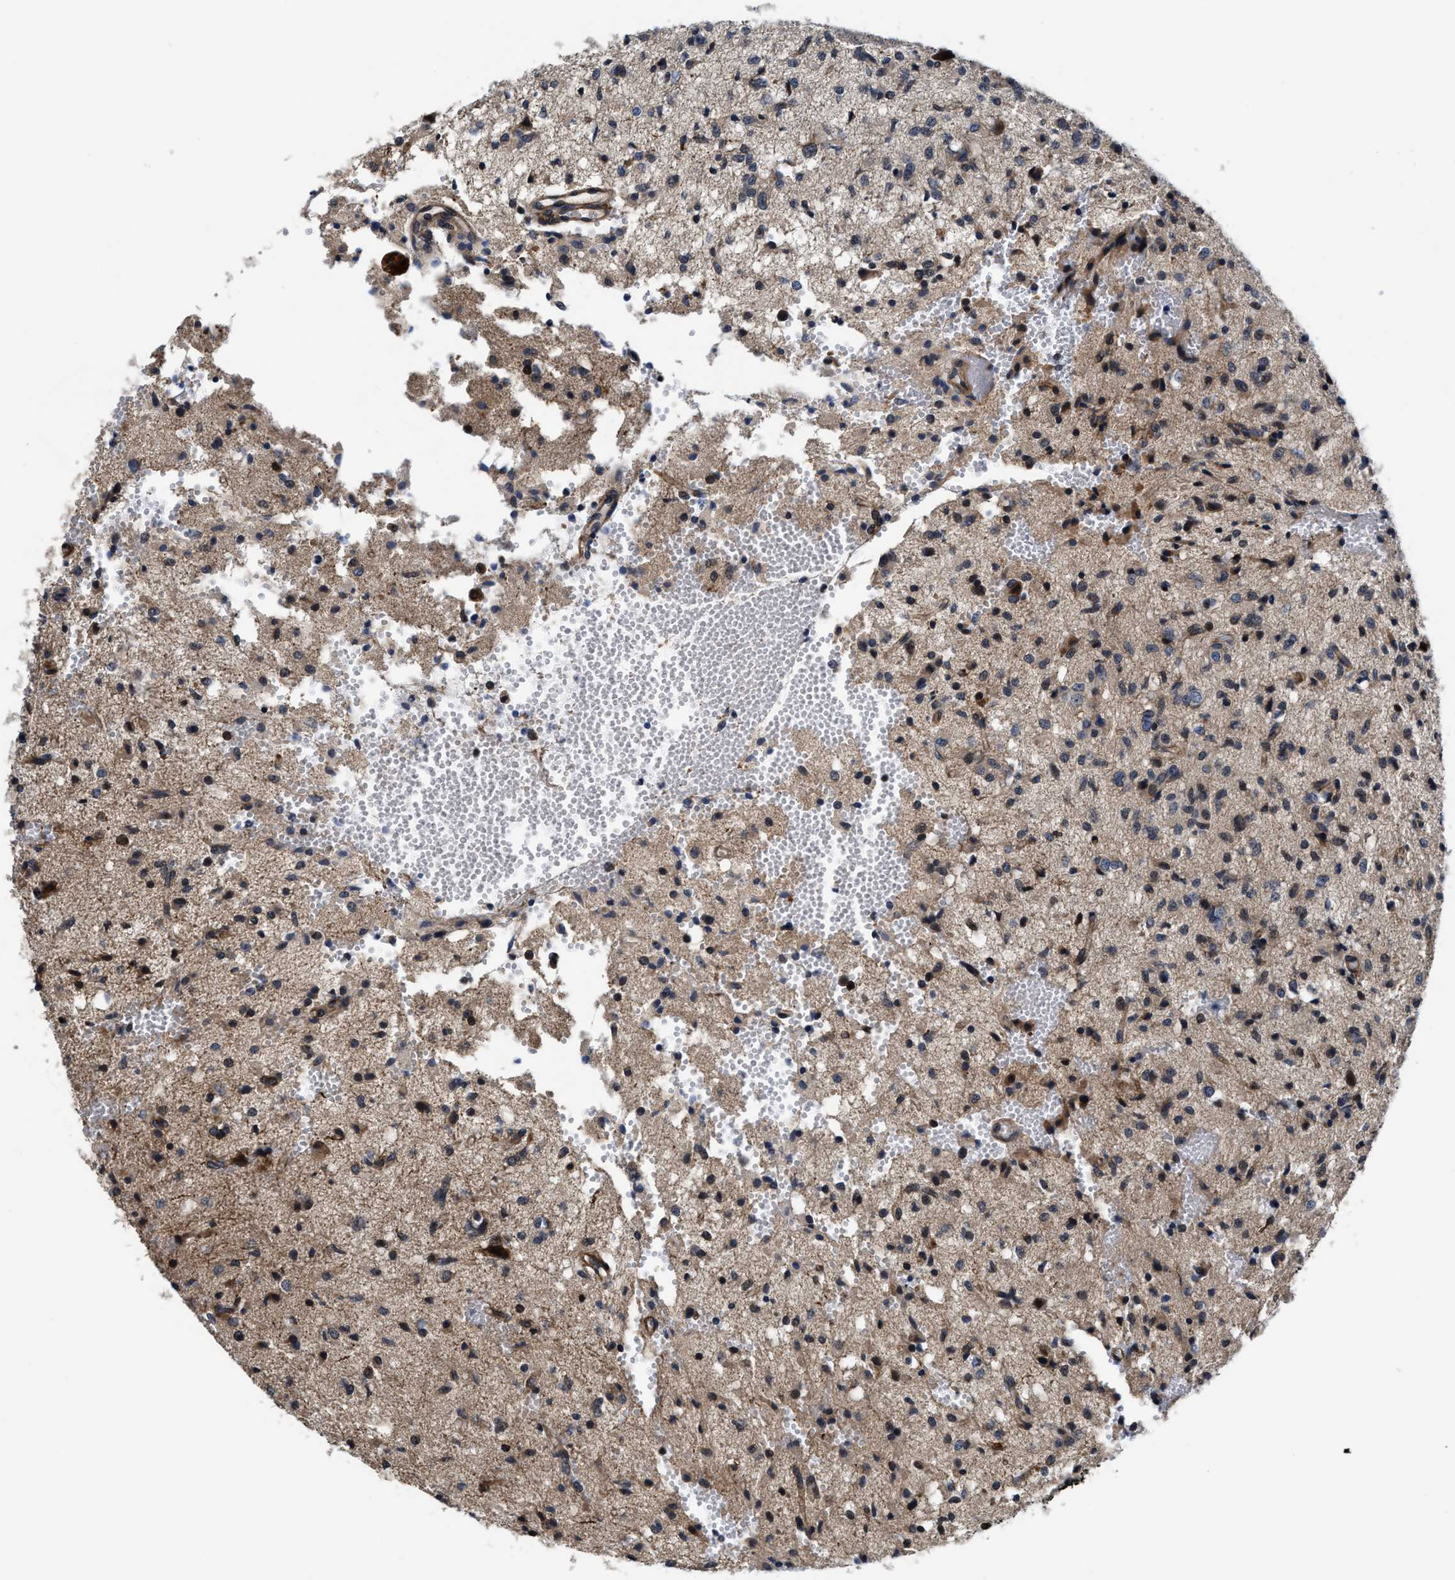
{"staining": {"intensity": "moderate", "quantity": "25%-75%", "location": "cytoplasmic/membranous,nuclear"}, "tissue": "glioma", "cell_type": "Tumor cells", "image_type": "cancer", "snomed": [{"axis": "morphology", "description": "Glioma, malignant, High grade"}, {"axis": "topography", "description": "Brain"}], "caption": "Moderate cytoplasmic/membranous and nuclear positivity for a protein is present in about 25%-75% of tumor cells of malignant glioma (high-grade) using IHC.", "gene": "SLC12A2", "patient": {"sex": "female", "age": 59}}